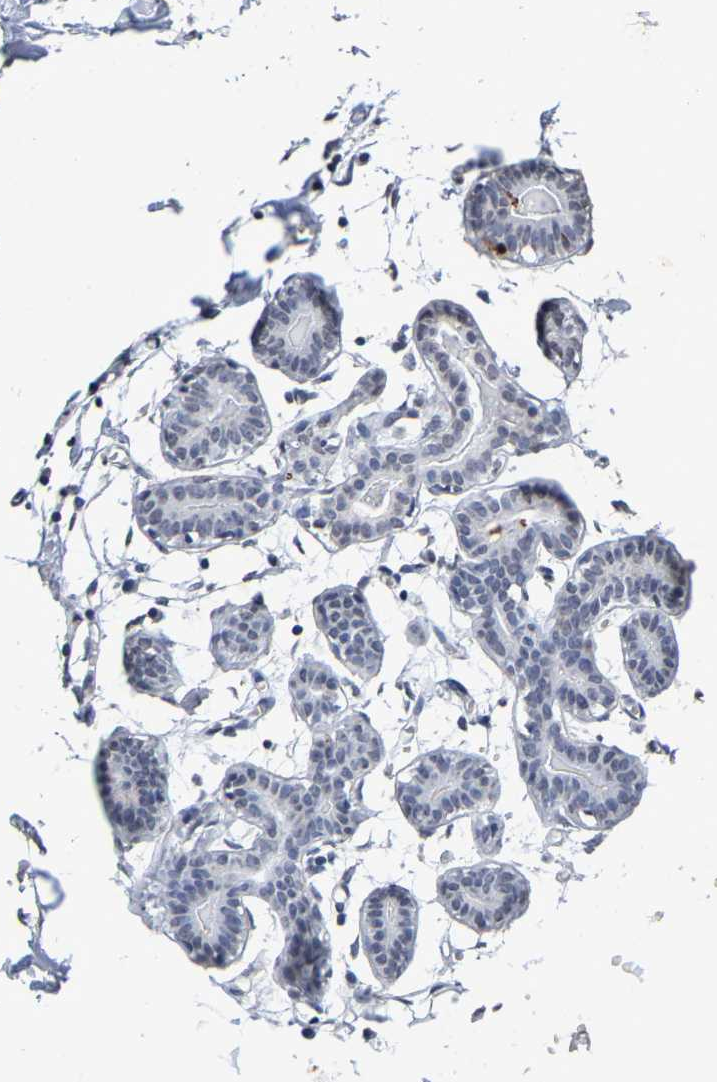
{"staining": {"intensity": "negative", "quantity": "none", "location": "none"}, "tissue": "breast", "cell_type": "Adipocytes", "image_type": "normal", "snomed": [{"axis": "morphology", "description": "Normal tissue, NOS"}, {"axis": "topography", "description": "Breast"}], "caption": "Benign breast was stained to show a protein in brown. There is no significant expression in adipocytes. (Brightfield microscopy of DAB (3,3'-diaminobenzidine) immunohistochemistry at high magnification).", "gene": "ATF4", "patient": {"sex": "female", "age": 27}}